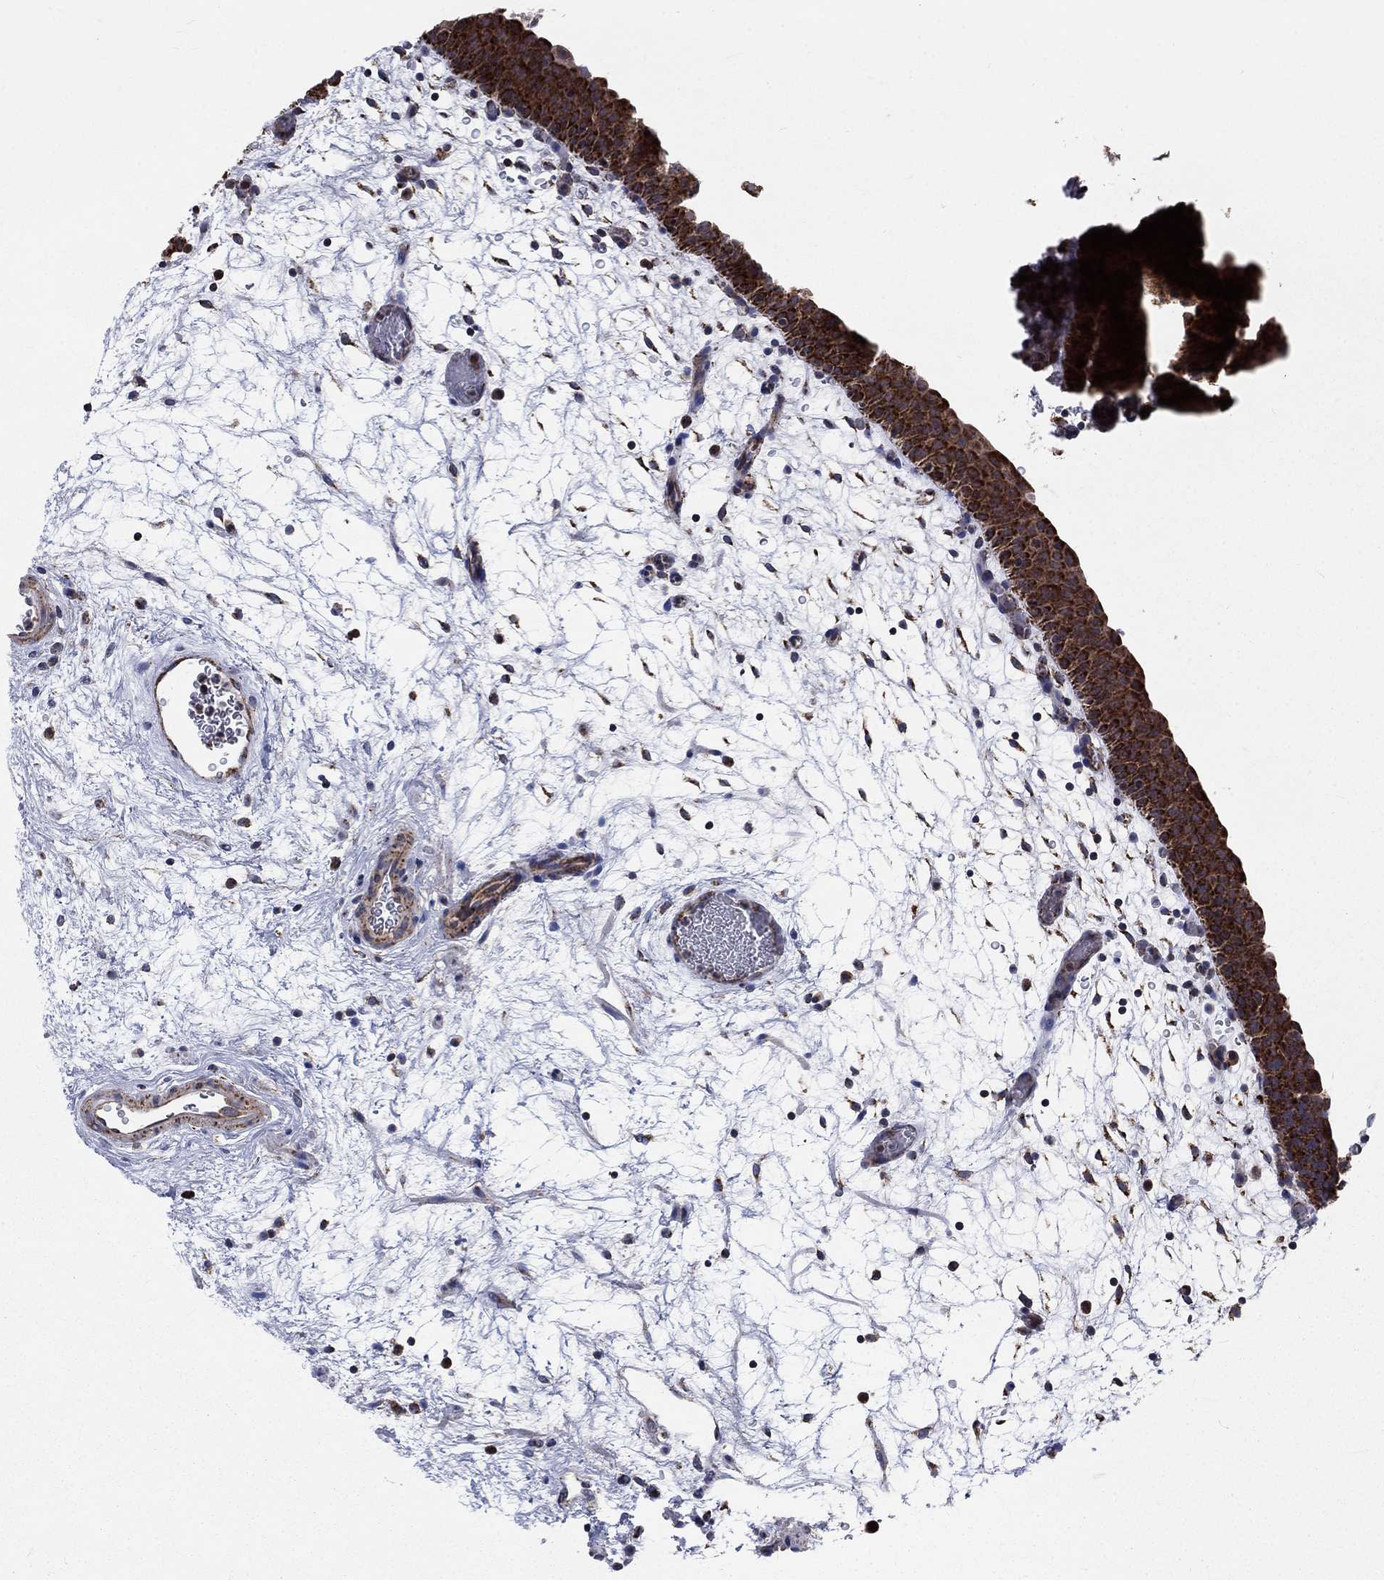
{"staining": {"intensity": "moderate", "quantity": ">75%", "location": "cytoplasmic/membranous"}, "tissue": "urinary bladder", "cell_type": "Urothelial cells", "image_type": "normal", "snomed": [{"axis": "morphology", "description": "Normal tissue, NOS"}, {"axis": "topography", "description": "Urinary bladder"}], "caption": "Brown immunohistochemical staining in benign urinary bladder exhibits moderate cytoplasmic/membranous staining in approximately >75% of urothelial cells. (Brightfield microscopy of DAB IHC at high magnification).", "gene": "NME7", "patient": {"sex": "male", "age": 37}}